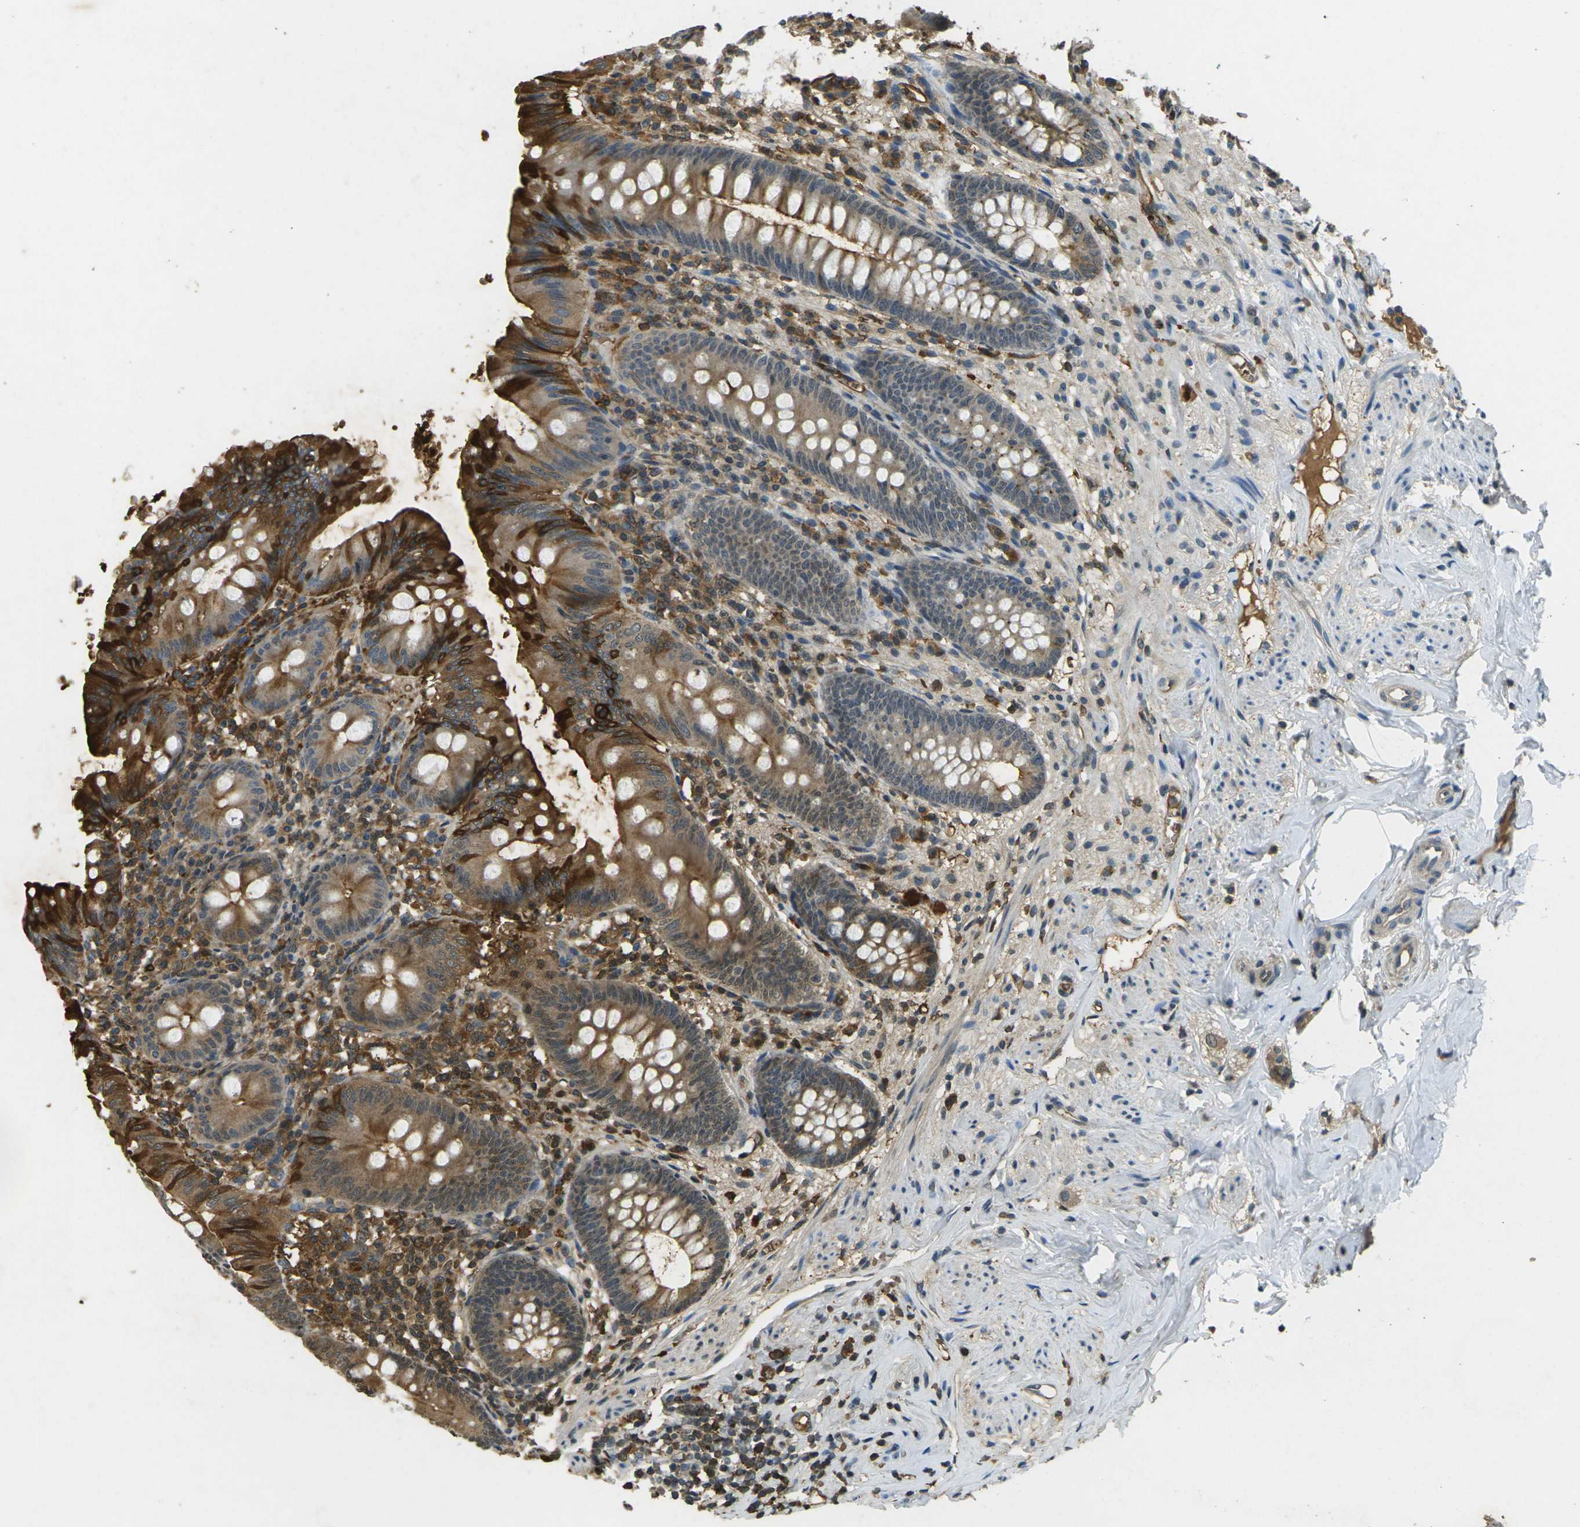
{"staining": {"intensity": "strong", "quantity": "25%-75%", "location": "cytoplasmic/membranous"}, "tissue": "appendix", "cell_type": "Glandular cells", "image_type": "normal", "snomed": [{"axis": "morphology", "description": "Normal tissue, NOS"}, {"axis": "topography", "description": "Appendix"}], "caption": "A high-resolution micrograph shows immunohistochemistry (IHC) staining of unremarkable appendix, which displays strong cytoplasmic/membranous expression in approximately 25%-75% of glandular cells.", "gene": "HBB", "patient": {"sex": "male", "age": 56}}